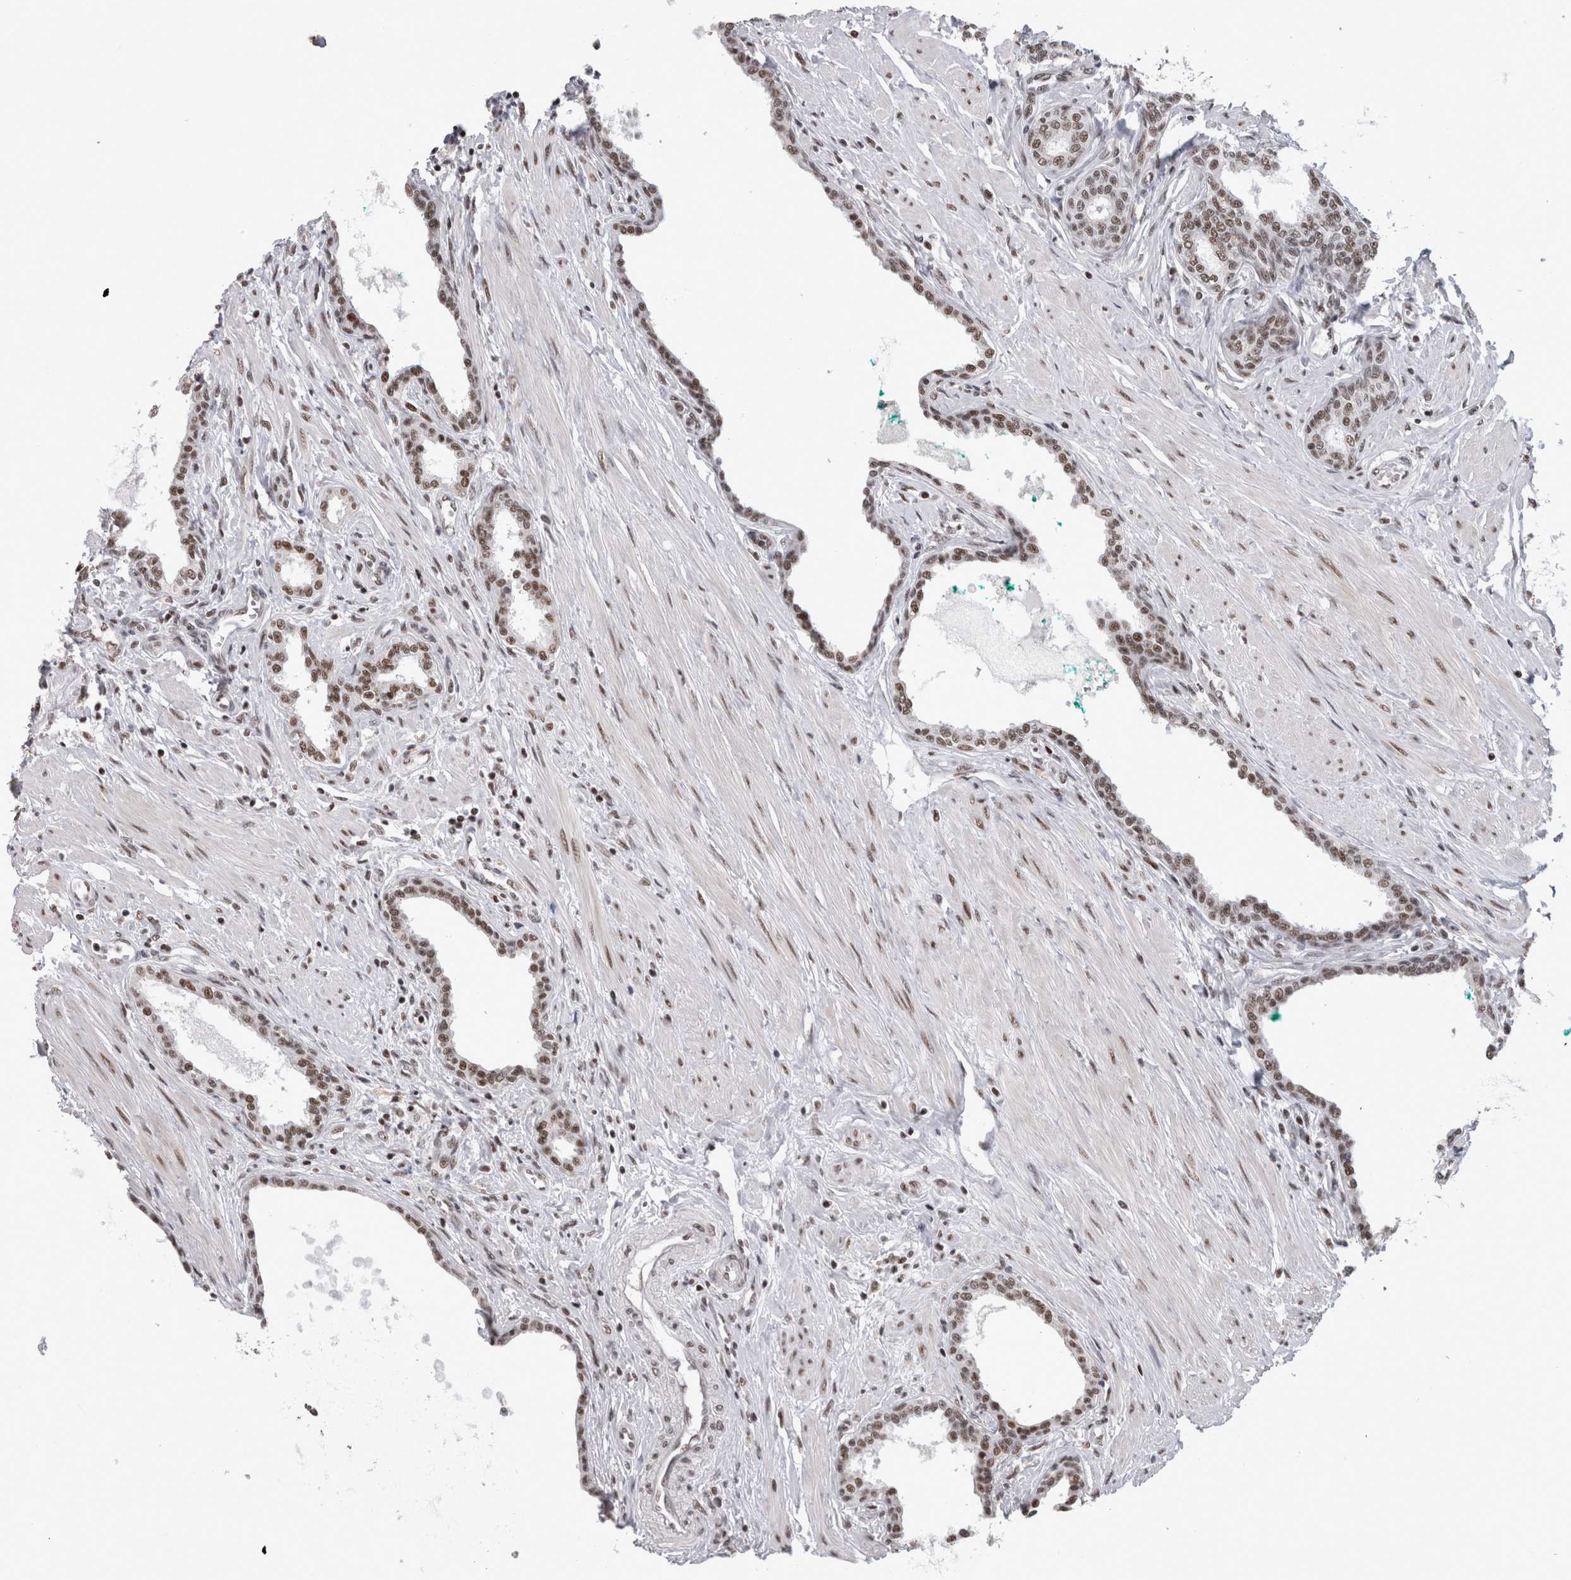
{"staining": {"intensity": "moderate", "quantity": ">75%", "location": "nuclear"}, "tissue": "prostate cancer", "cell_type": "Tumor cells", "image_type": "cancer", "snomed": [{"axis": "morphology", "description": "Adenocarcinoma, High grade"}, {"axis": "topography", "description": "Prostate"}], "caption": "Immunohistochemistry (IHC) of human adenocarcinoma (high-grade) (prostate) shows medium levels of moderate nuclear staining in approximately >75% of tumor cells. Nuclei are stained in blue.", "gene": "CDK11A", "patient": {"sex": "male", "age": 52}}